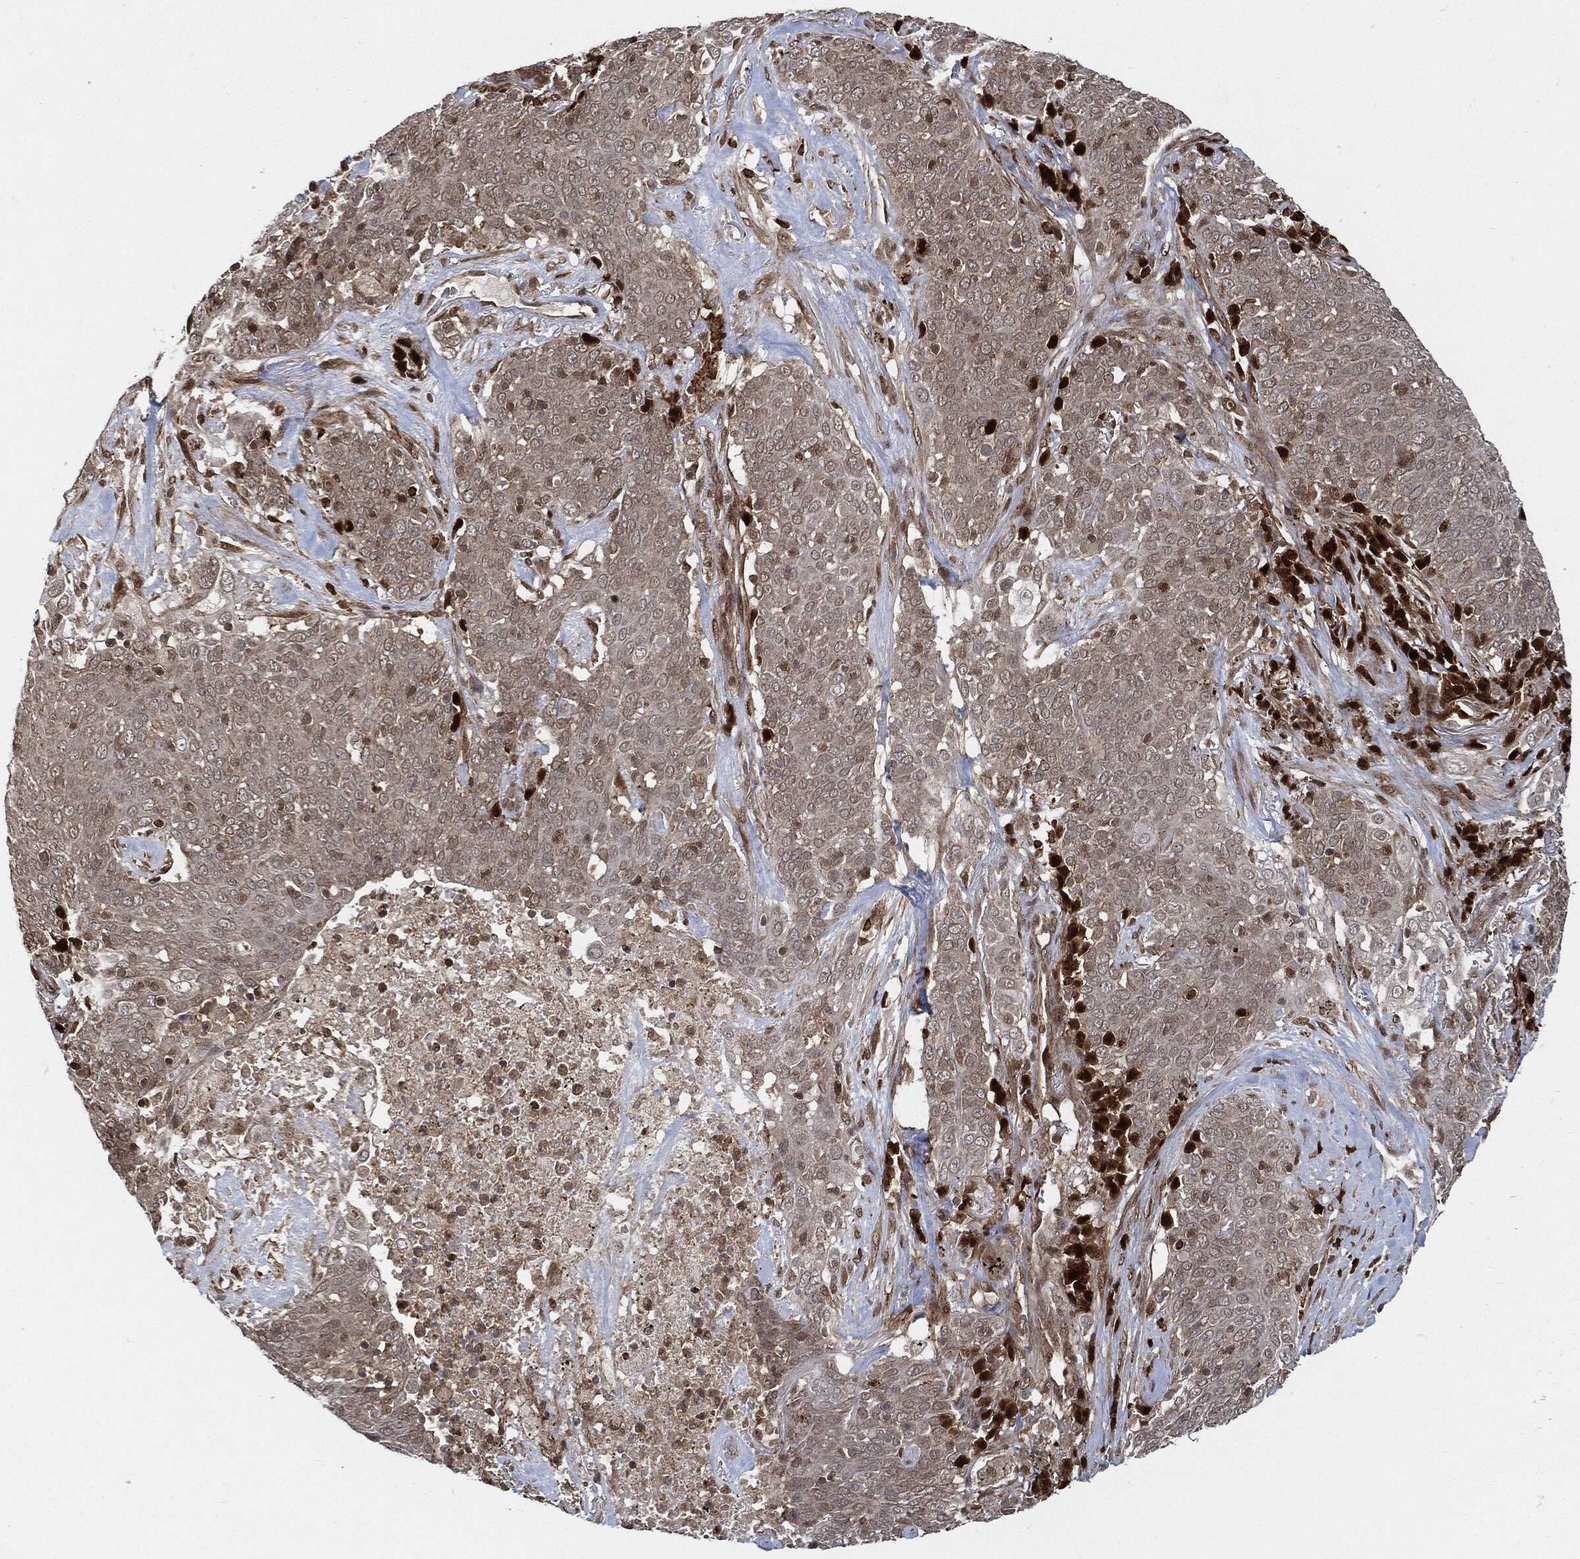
{"staining": {"intensity": "negative", "quantity": "none", "location": "none"}, "tissue": "lung cancer", "cell_type": "Tumor cells", "image_type": "cancer", "snomed": [{"axis": "morphology", "description": "Squamous cell carcinoma, NOS"}, {"axis": "topography", "description": "Lung"}], "caption": "The image shows no significant positivity in tumor cells of lung cancer.", "gene": "CUTA", "patient": {"sex": "male", "age": 82}}